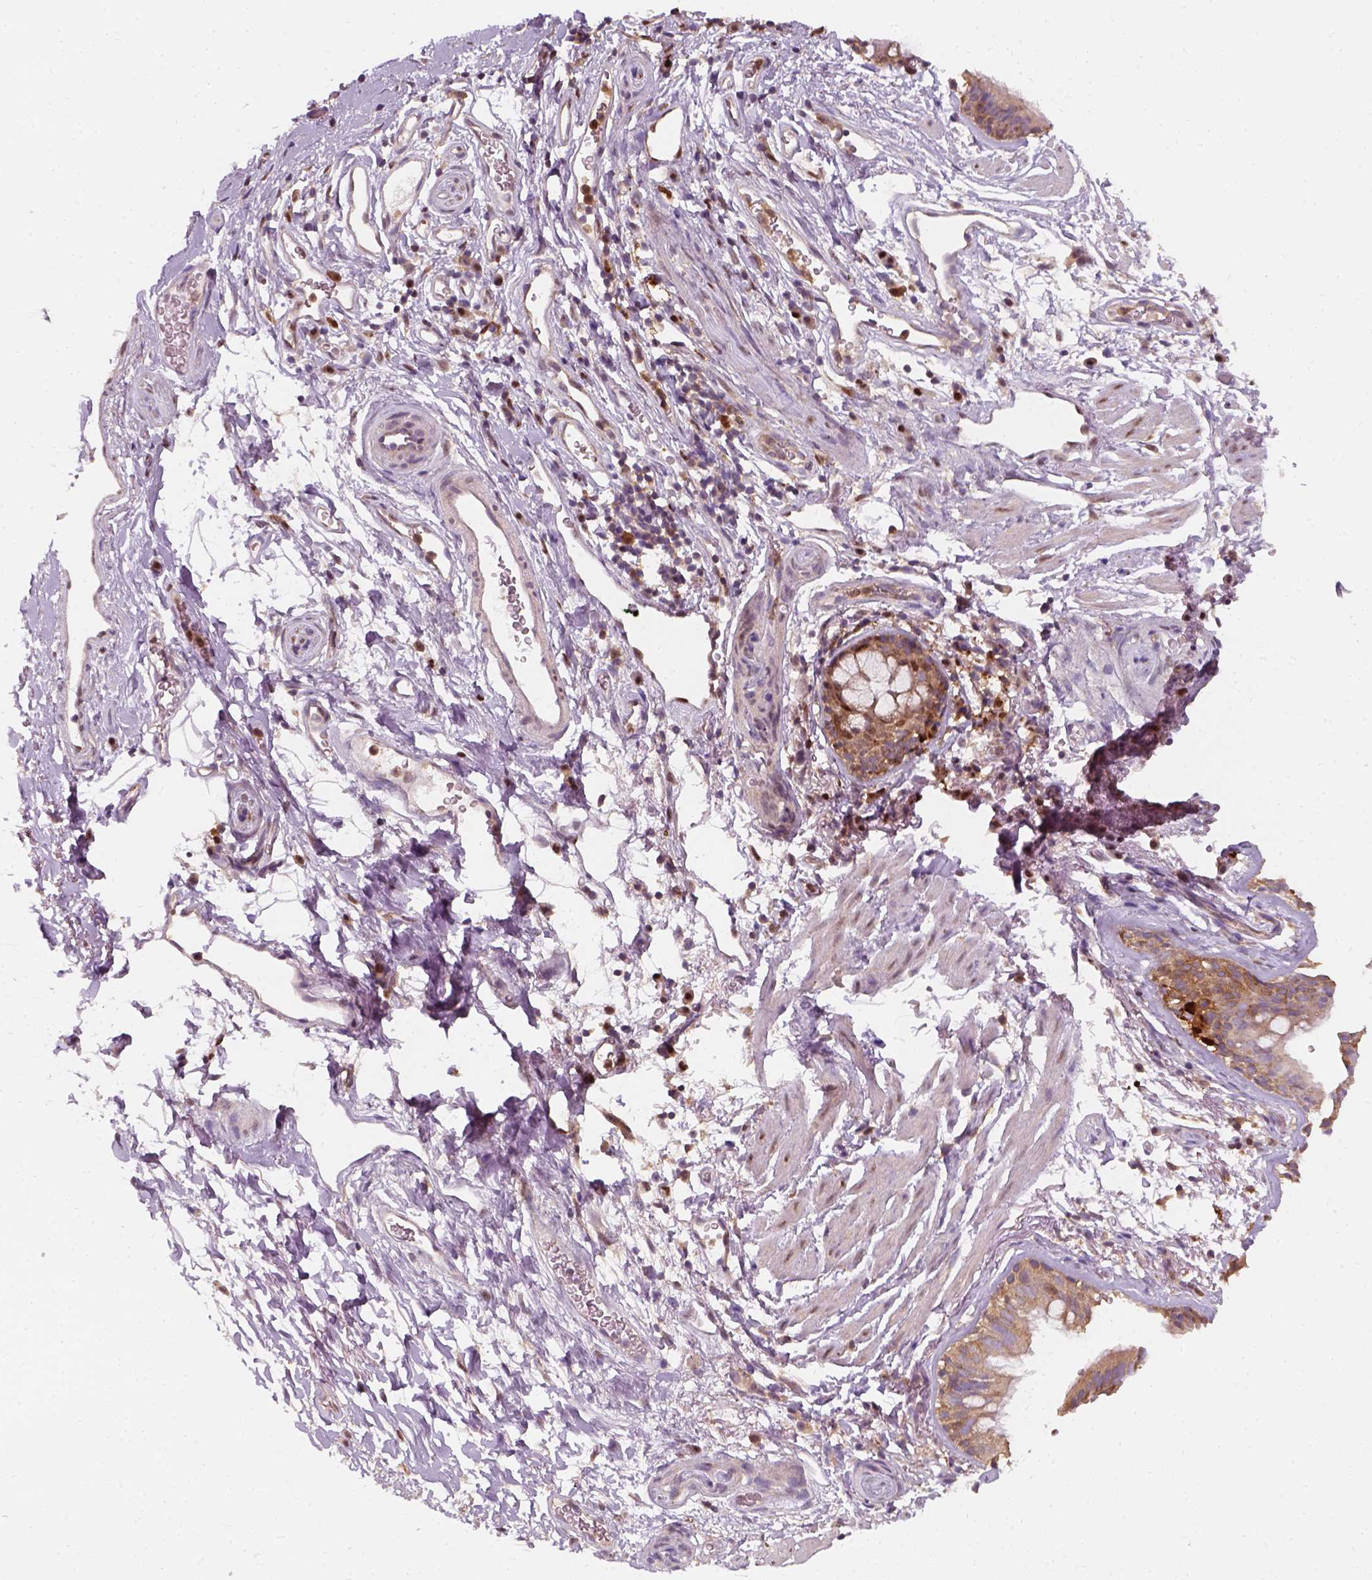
{"staining": {"intensity": "moderate", "quantity": ">75%", "location": "cytoplasmic/membranous"}, "tissue": "bronchus", "cell_type": "Respiratory epithelial cells", "image_type": "normal", "snomed": [{"axis": "morphology", "description": "Normal tissue, NOS"}, {"axis": "topography", "description": "Cartilage tissue"}, {"axis": "topography", "description": "Bronchus"}], "caption": "A high-resolution image shows immunohistochemistry (IHC) staining of normal bronchus, which displays moderate cytoplasmic/membranous positivity in approximately >75% of respiratory epithelial cells.", "gene": "SQSTM1", "patient": {"sex": "male", "age": 58}}